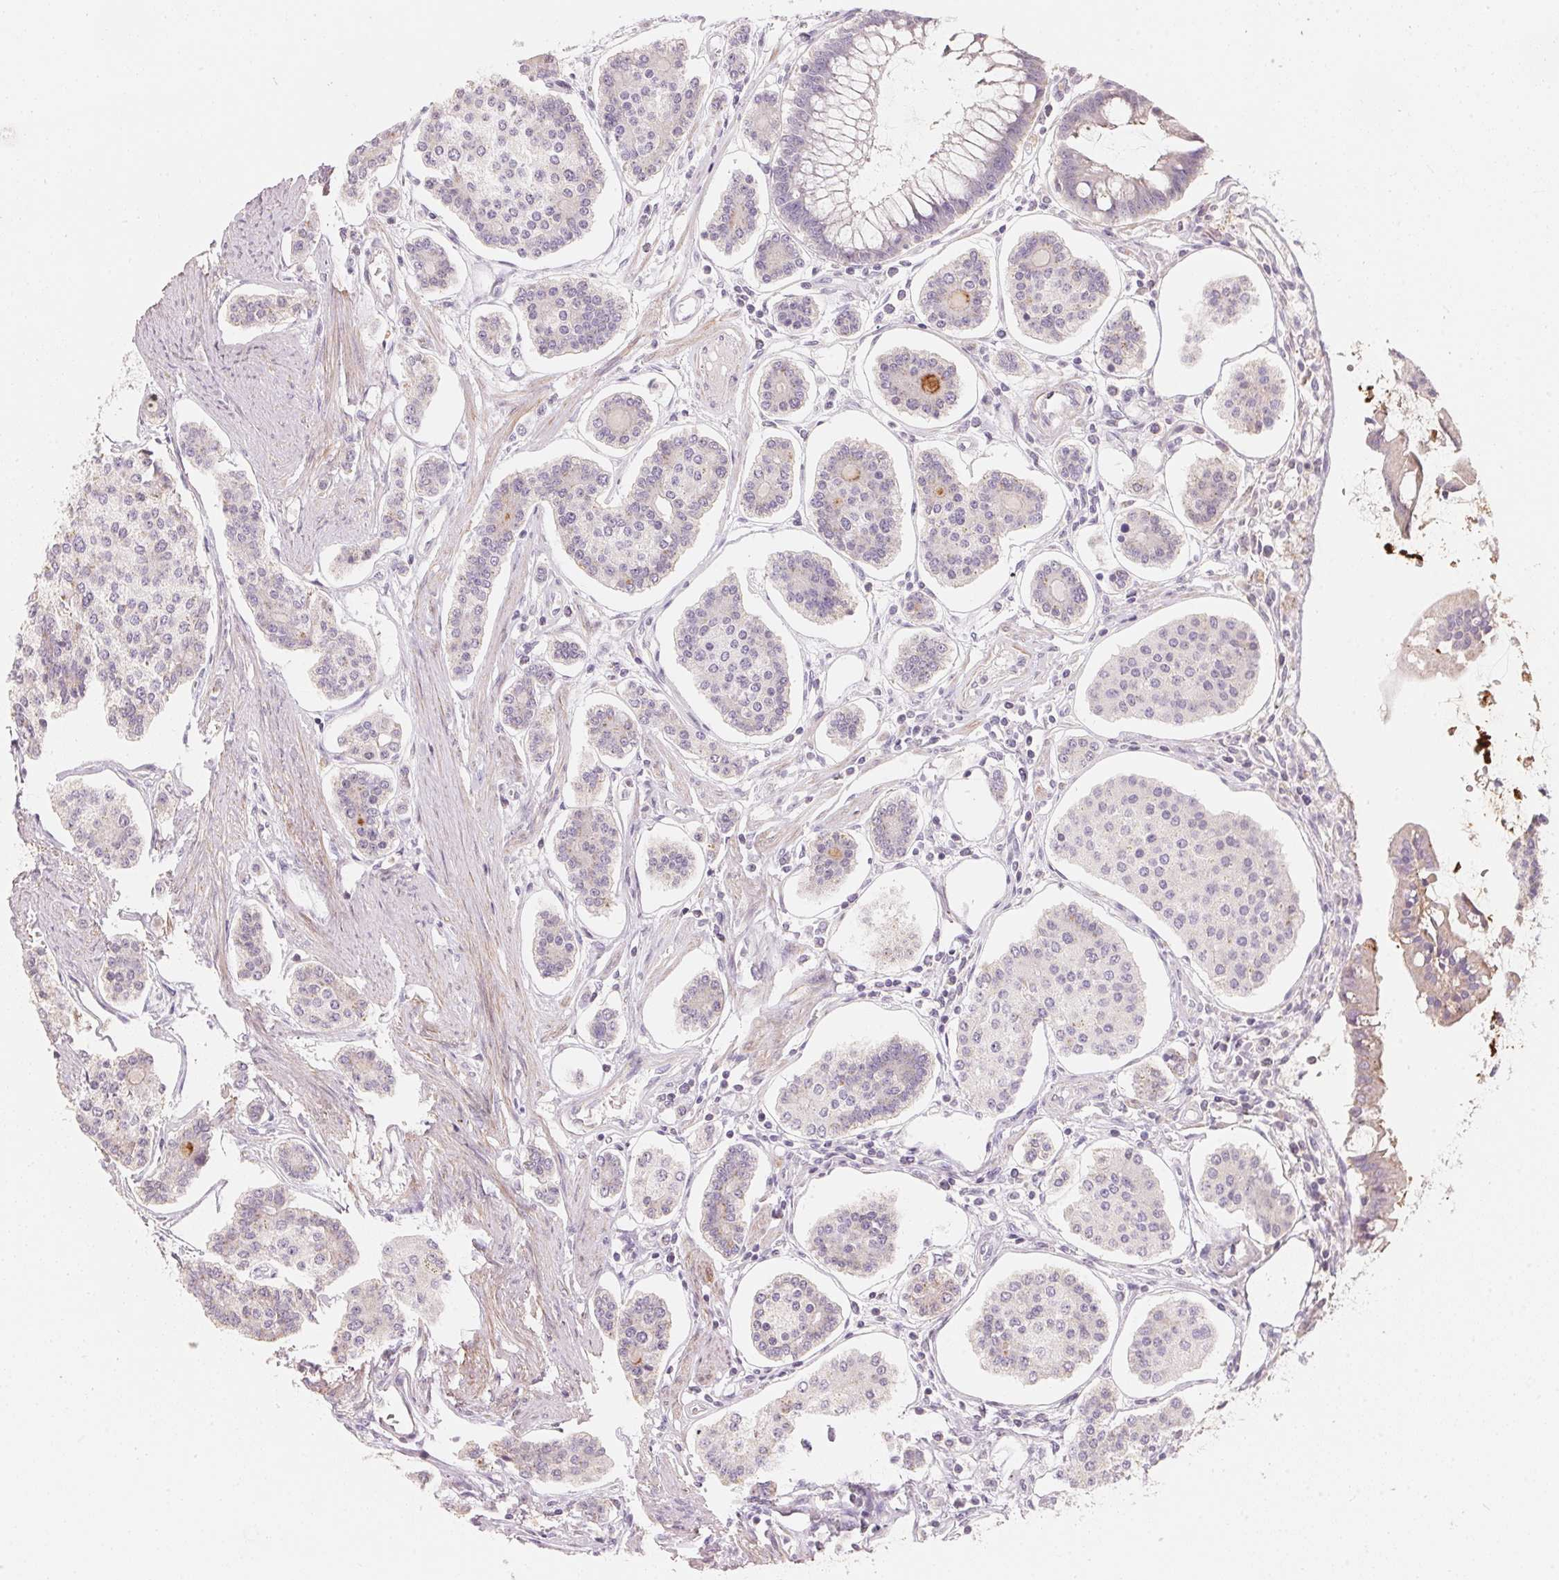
{"staining": {"intensity": "negative", "quantity": "none", "location": "none"}, "tissue": "carcinoid", "cell_type": "Tumor cells", "image_type": "cancer", "snomed": [{"axis": "morphology", "description": "Carcinoid, malignant, NOS"}, {"axis": "topography", "description": "Small intestine"}], "caption": "IHC image of carcinoid stained for a protein (brown), which demonstrates no positivity in tumor cells.", "gene": "TP53AIP1", "patient": {"sex": "female", "age": 65}}